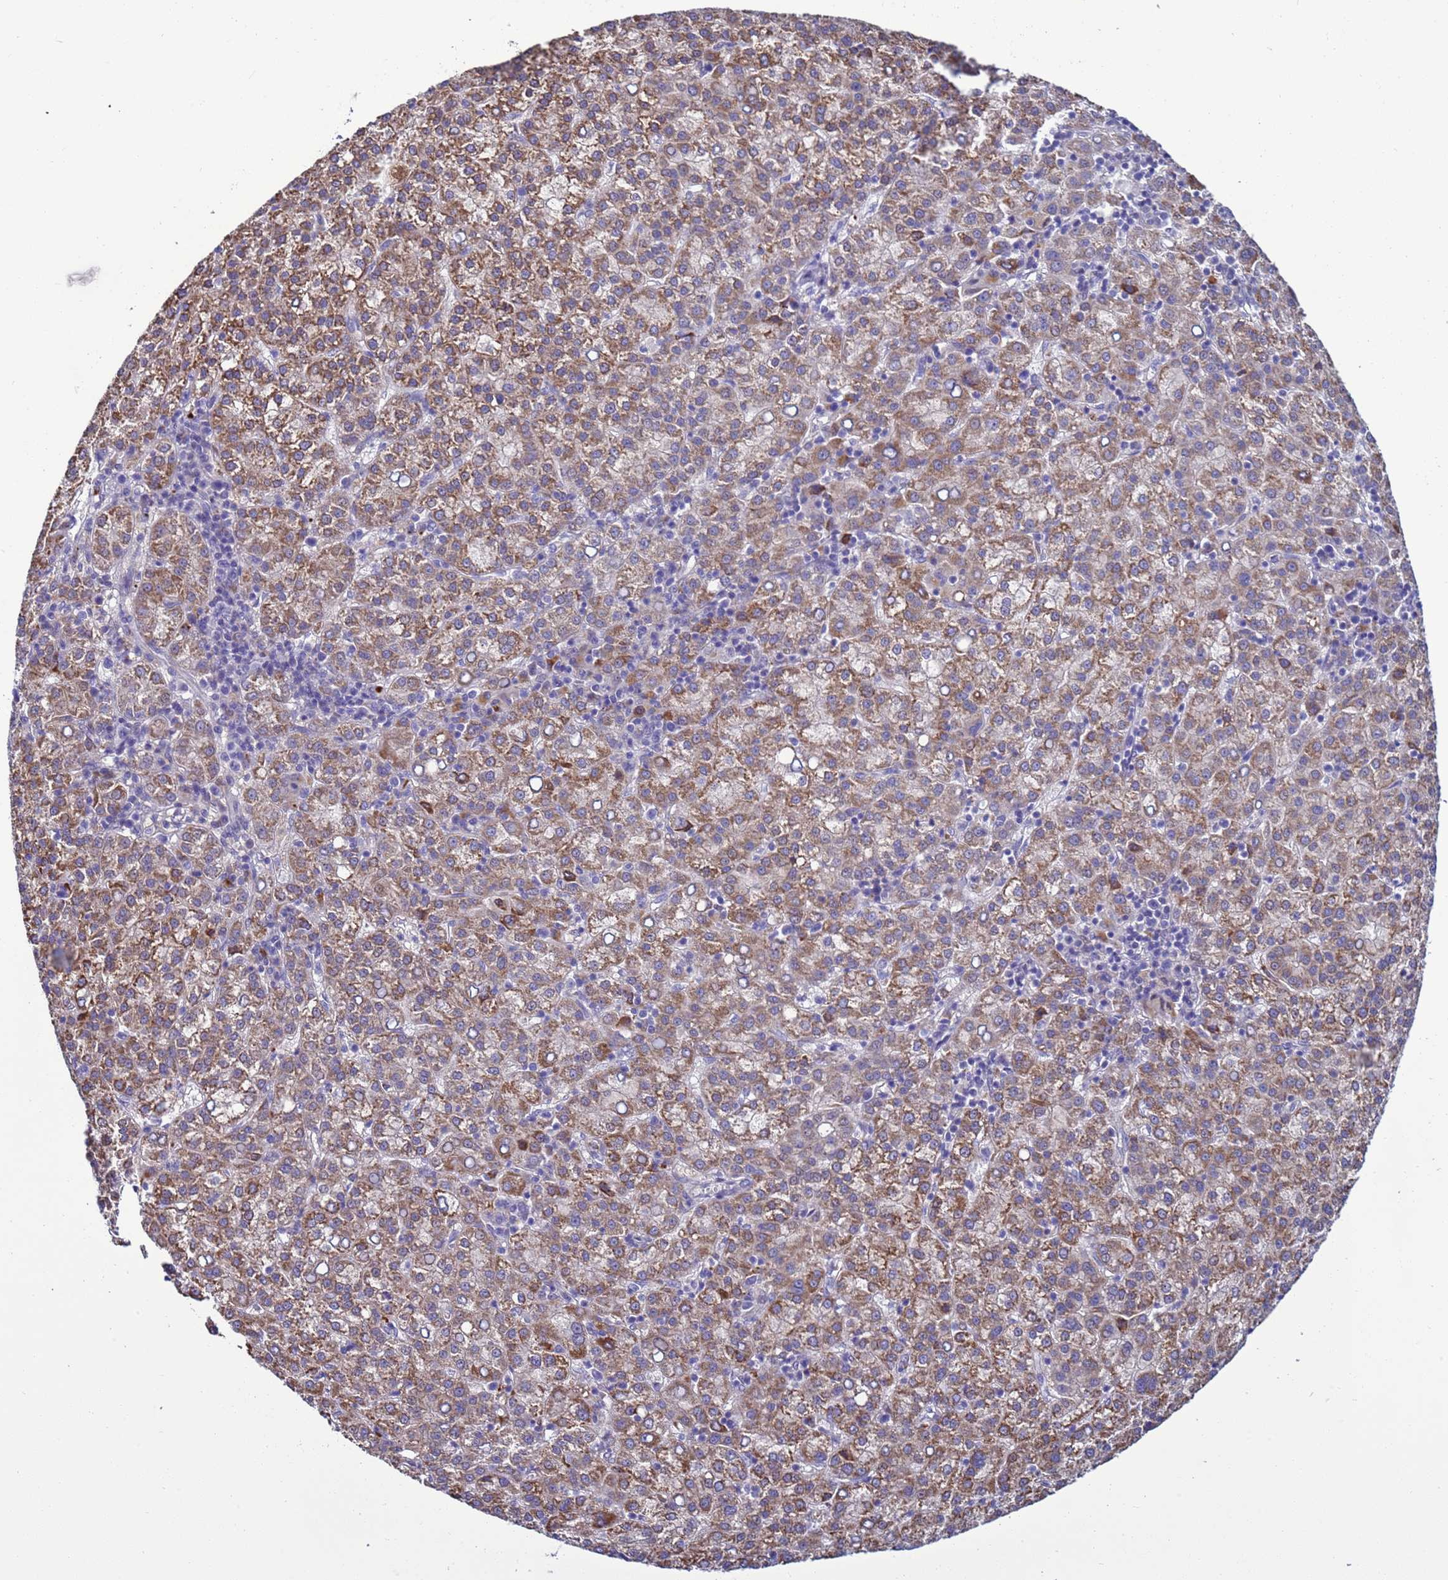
{"staining": {"intensity": "moderate", "quantity": ">75%", "location": "cytoplasmic/membranous"}, "tissue": "liver cancer", "cell_type": "Tumor cells", "image_type": "cancer", "snomed": [{"axis": "morphology", "description": "Carcinoma, Hepatocellular, NOS"}, {"axis": "topography", "description": "Liver"}], "caption": "Protein staining demonstrates moderate cytoplasmic/membranous positivity in approximately >75% of tumor cells in liver cancer (hepatocellular carcinoma). (DAB IHC, brown staining for protein, blue staining for nuclei).", "gene": "NAT2", "patient": {"sex": "female", "age": 58}}